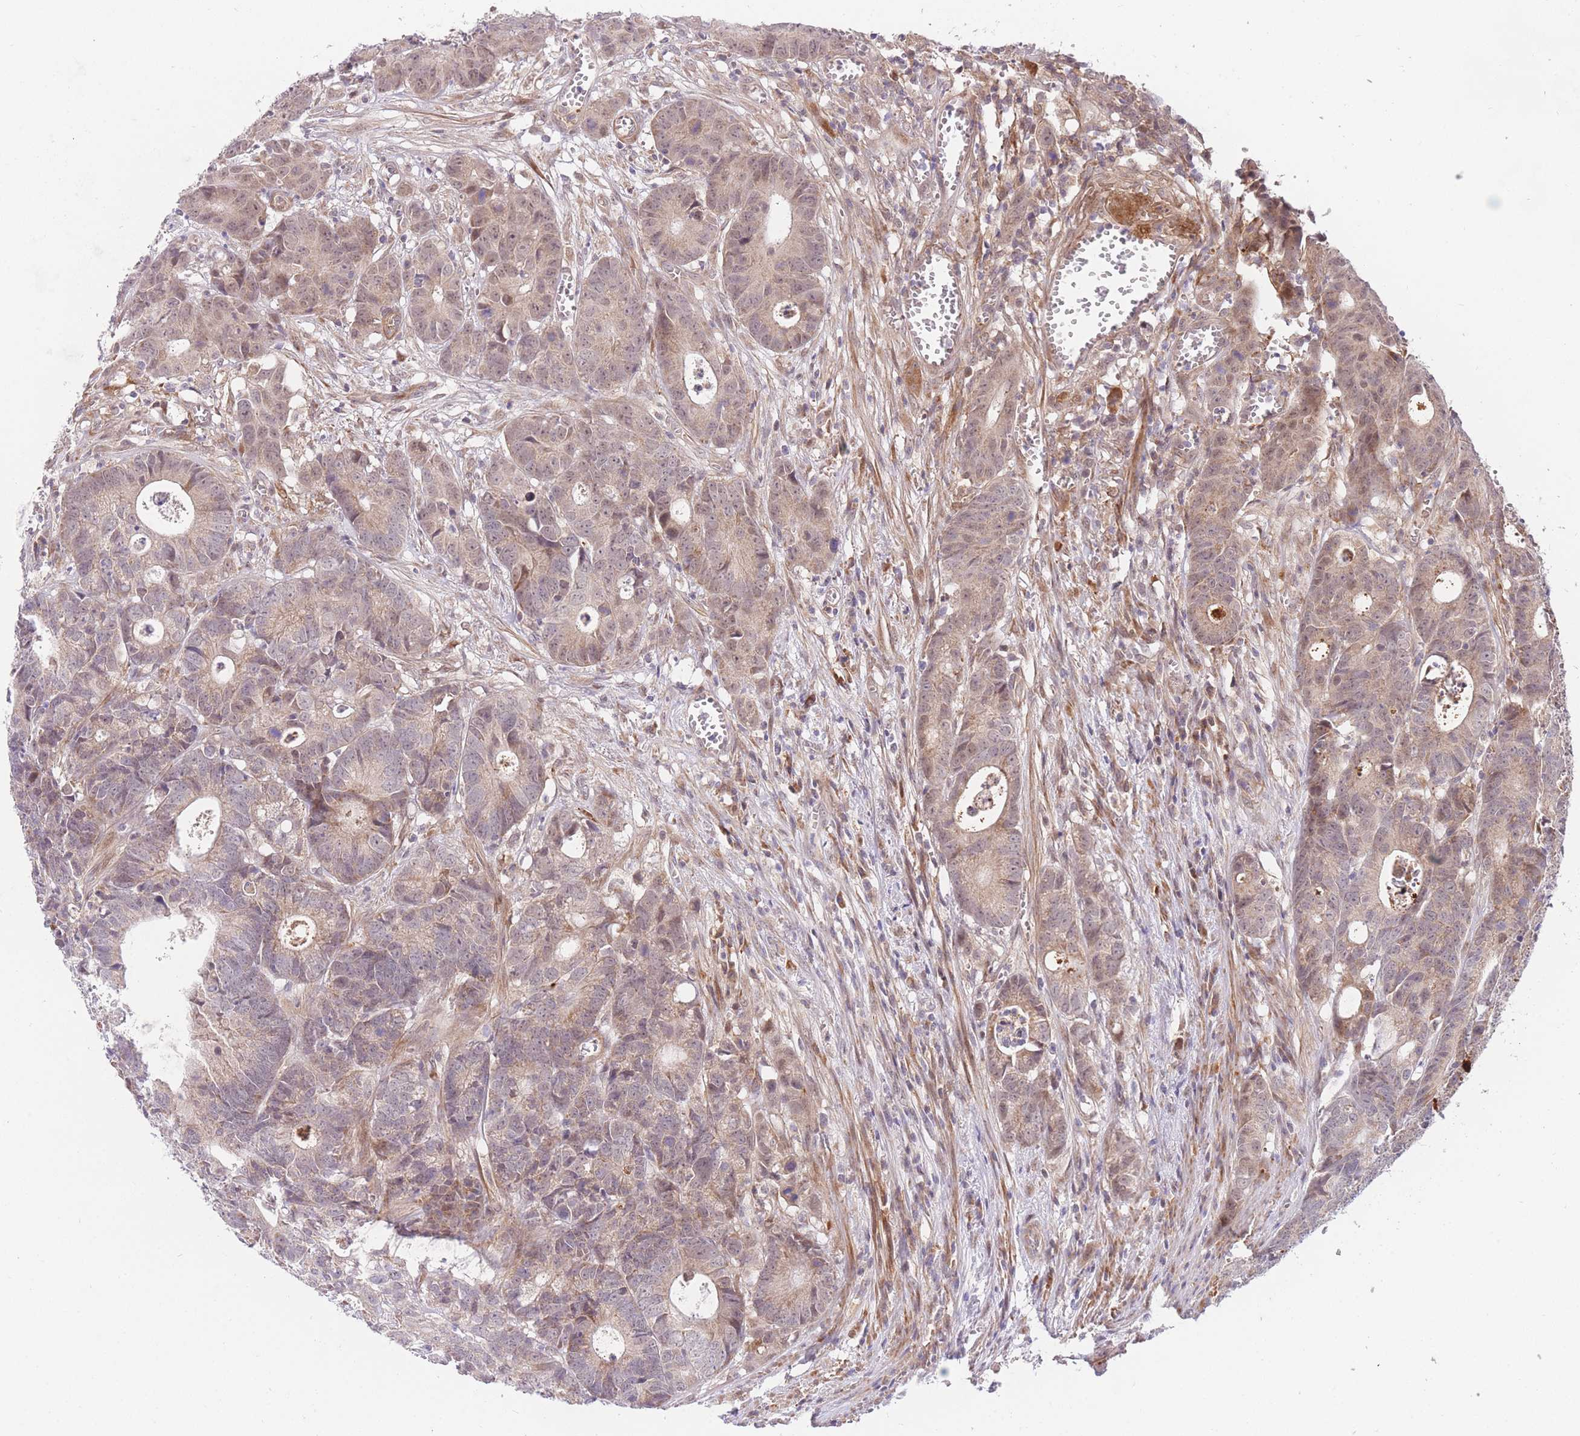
{"staining": {"intensity": "weak", "quantity": "25%-75%", "location": "cytoplasmic/membranous,nuclear"}, "tissue": "colorectal cancer", "cell_type": "Tumor cells", "image_type": "cancer", "snomed": [{"axis": "morphology", "description": "Adenocarcinoma, NOS"}, {"axis": "topography", "description": "Colon"}], "caption": "A photomicrograph showing weak cytoplasmic/membranous and nuclear expression in approximately 25%-75% of tumor cells in colorectal cancer, as visualized by brown immunohistochemical staining.", "gene": "SLC25A33", "patient": {"sex": "female", "age": 57}}